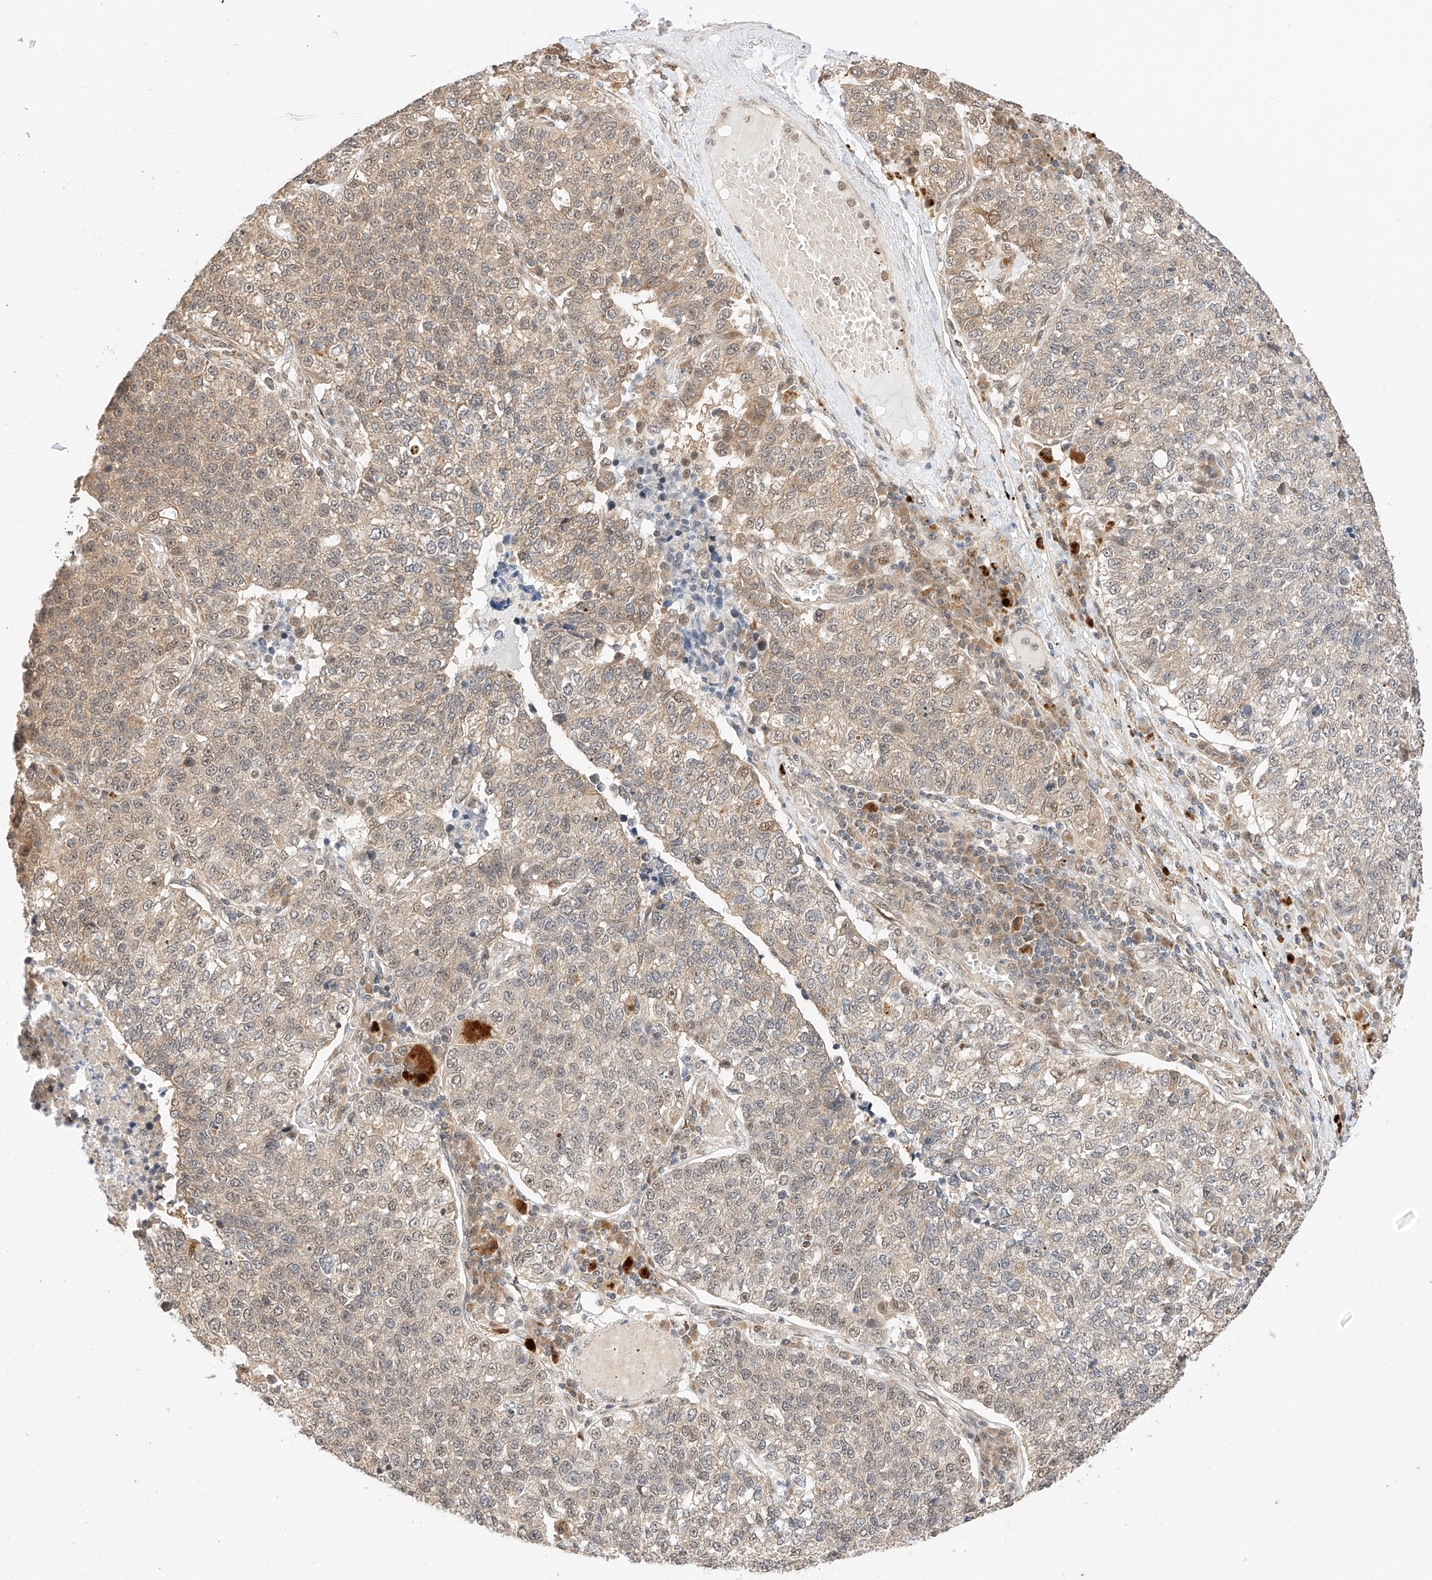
{"staining": {"intensity": "weak", "quantity": "<25%", "location": "cytoplasmic/membranous"}, "tissue": "lung cancer", "cell_type": "Tumor cells", "image_type": "cancer", "snomed": [{"axis": "morphology", "description": "Adenocarcinoma, NOS"}, {"axis": "topography", "description": "Lung"}], "caption": "Immunohistochemistry (IHC) of human lung cancer shows no staining in tumor cells.", "gene": "EIF4H", "patient": {"sex": "male", "age": 49}}